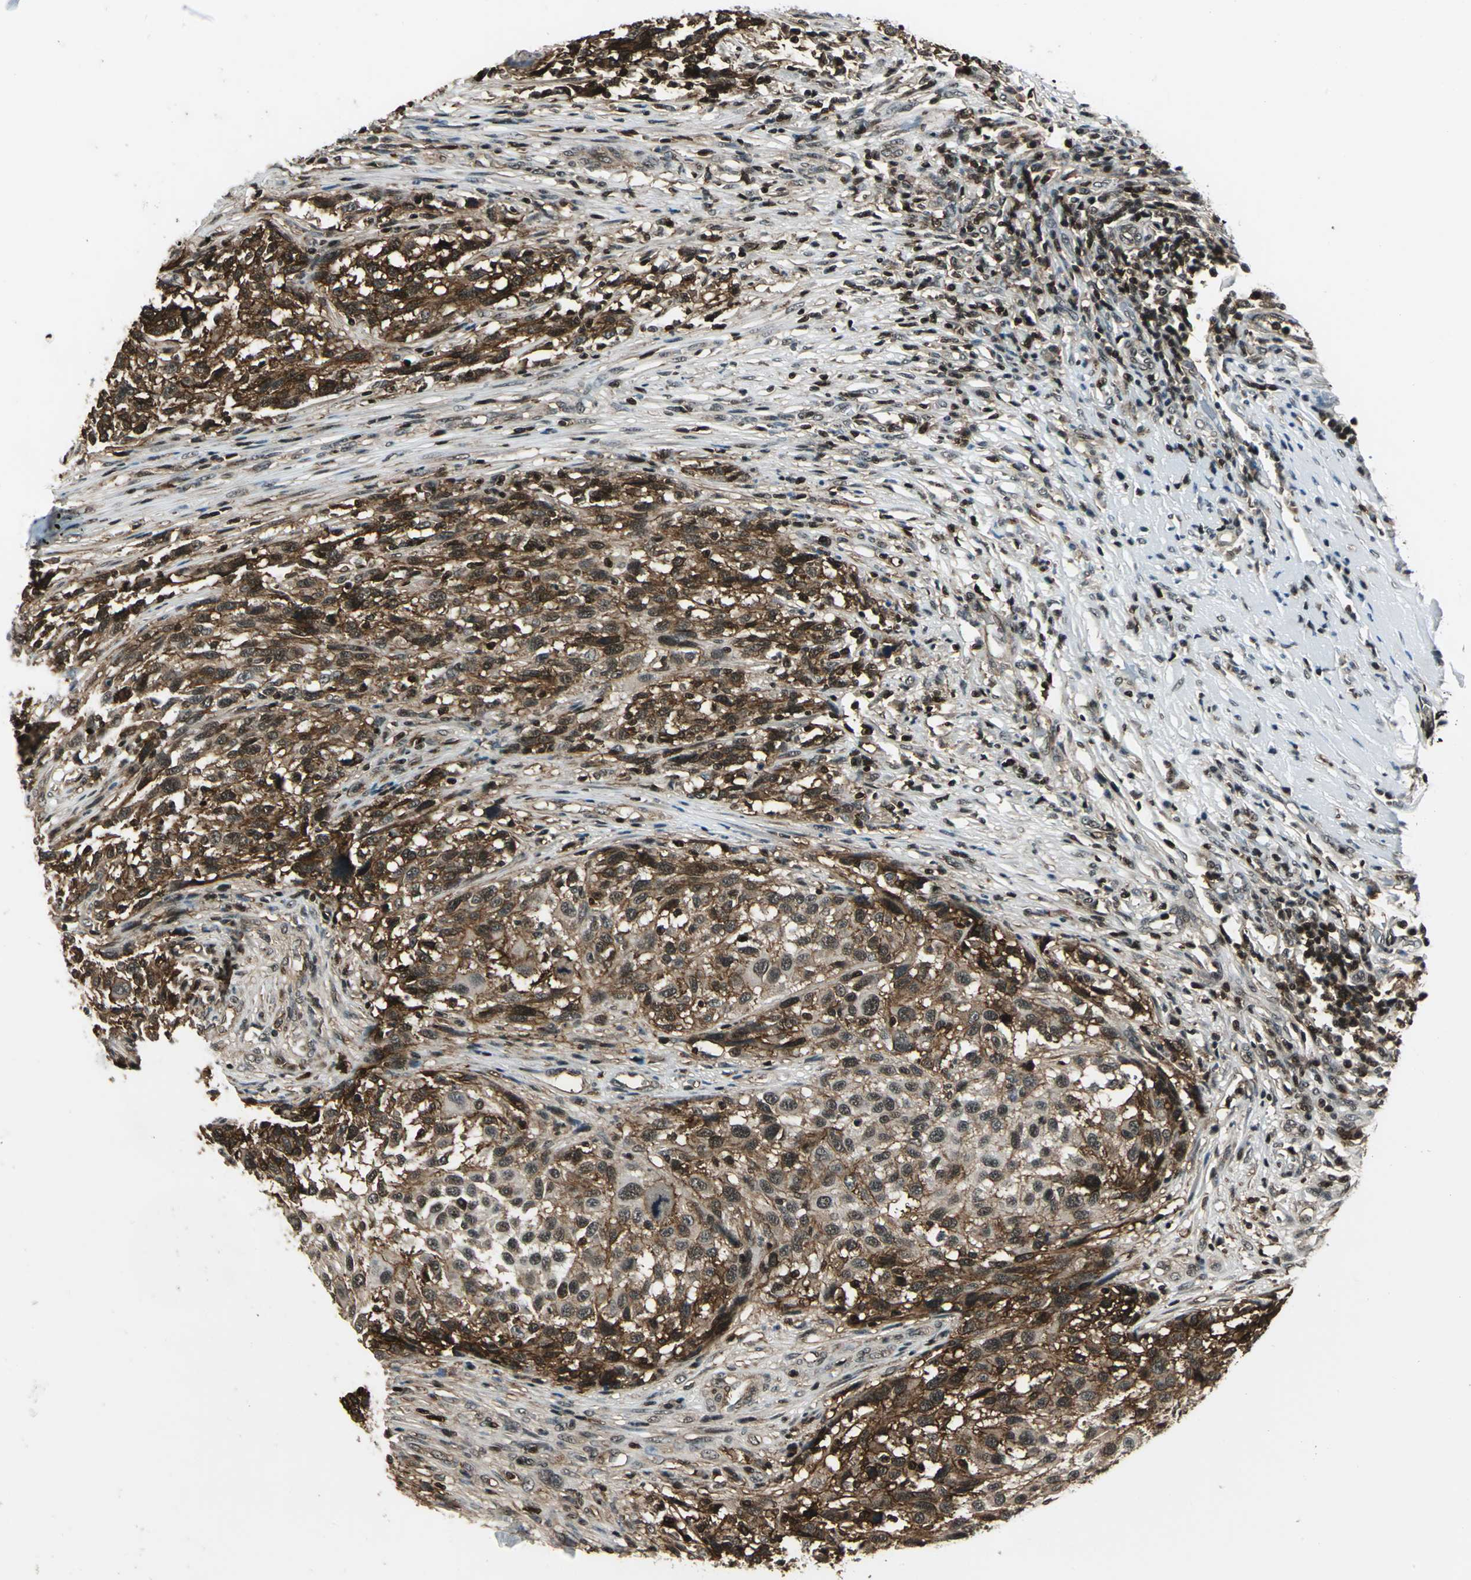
{"staining": {"intensity": "strong", "quantity": "25%-75%", "location": "cytoplasmic/membranous,nuclear"}, "tissue": "melanoma", "cell_type": "Tumor cells", "image_type": "cancer", "snomed": [{"axis": "morphology", "description": "Malignant melanoma, Metastatic site"}, {"axis": "topography", "description": "Lymph node"}], "caption": "The photomicrograph displays immunohistochemical staining of melanoma. There is strong cytoplasmic/membranous and nuclear expression is identified in approximately 25%-75% of tumor cells.", "gene": "NR2C2", "patient": {"sex": "male", "age": 61}}